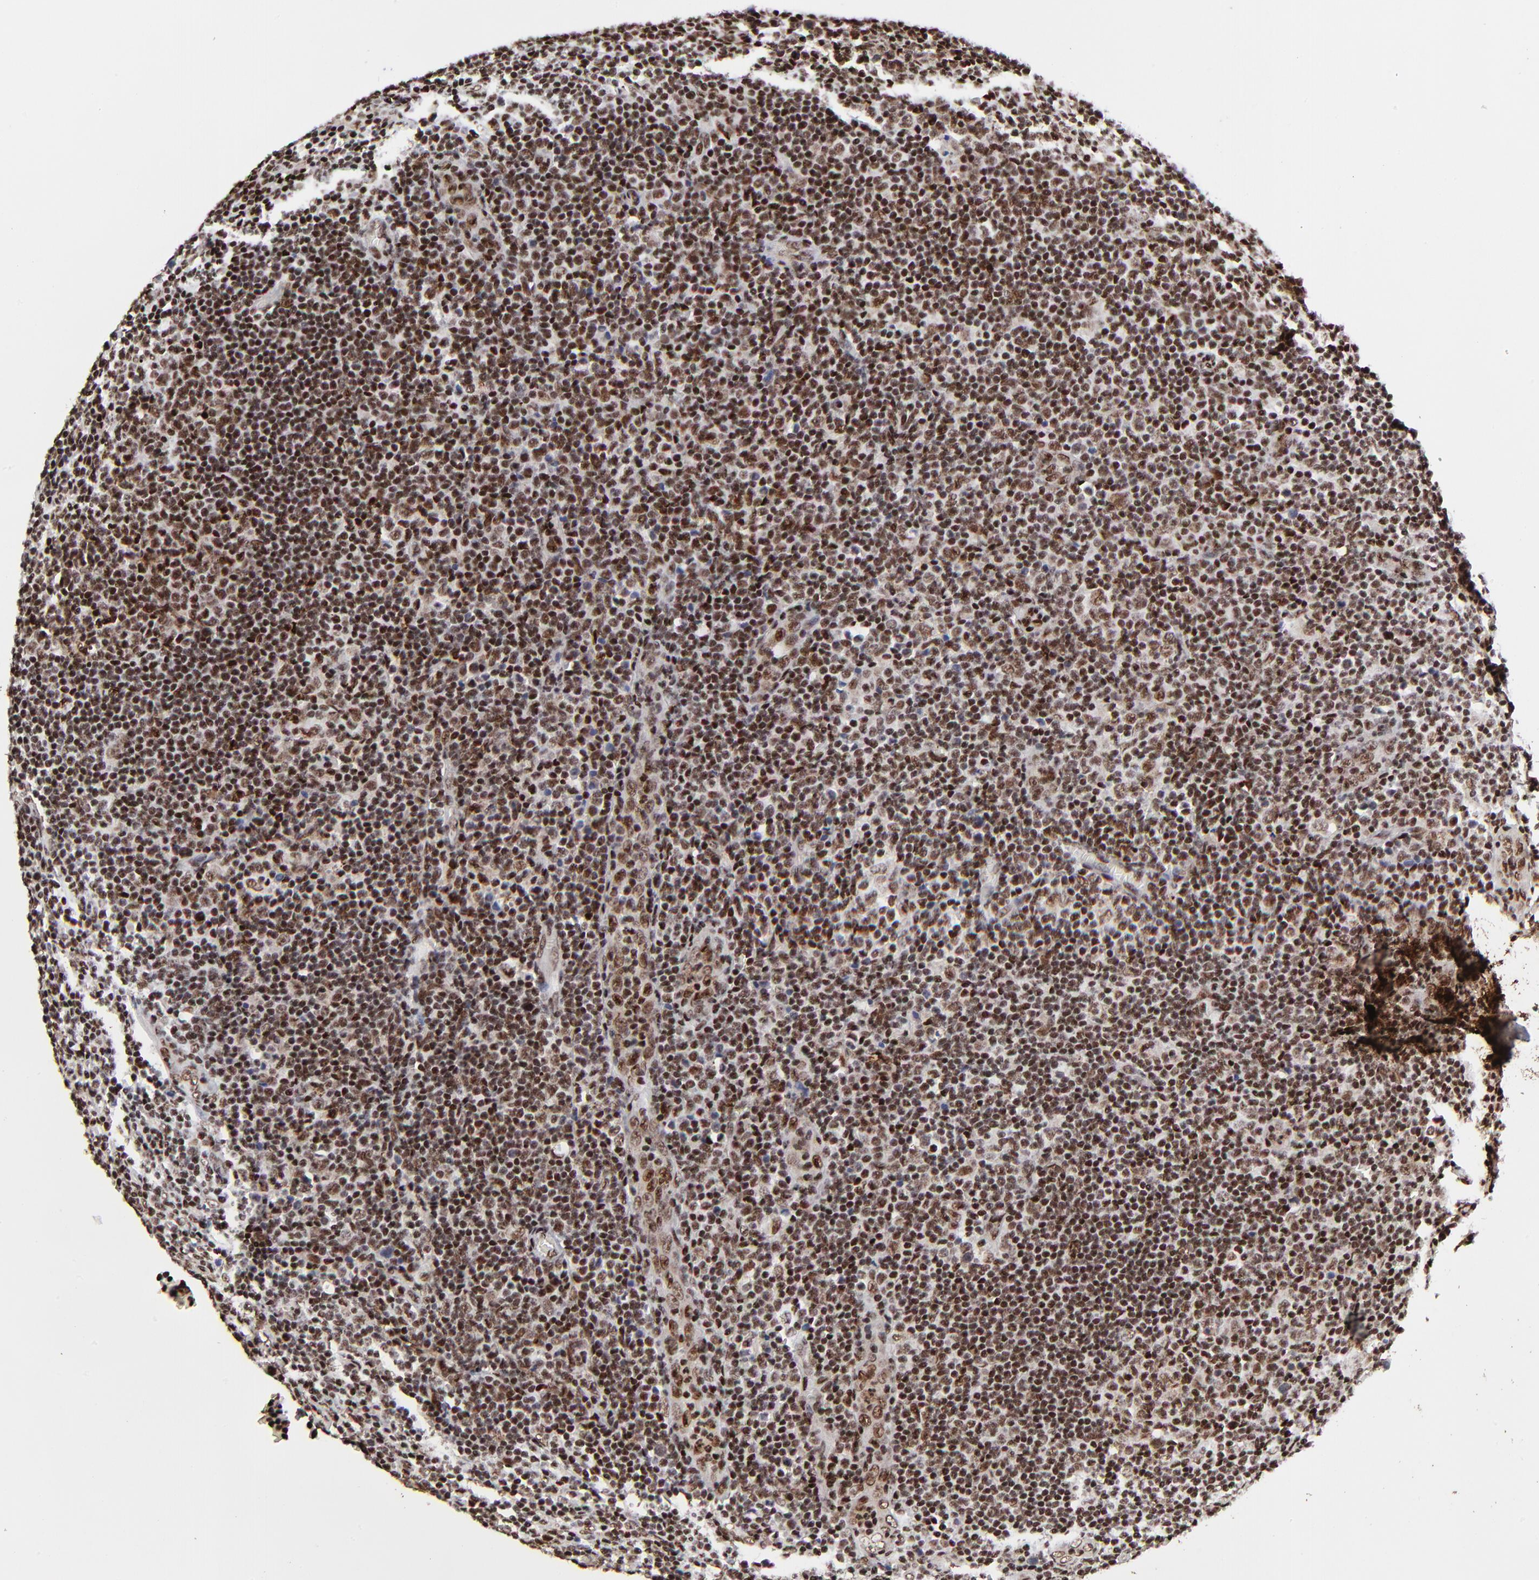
{"staining": {"intensity": "moderate", "quantity": ">75%", "location": "nuclear"}, "tissue": "lymphoma", "cell_type": "Tumor cells", "image_type": "cancer", "snomed": [{"axis": "morphology", "description": "Malignant lymphoma, non-Hodgkin's type, Low grade"}, {"axis": "topography", "description": "Lymph node"}], "caption": "Immunohistochemistry (IHC) (DAB) staining of low-grade malignant lymphoma, non-Hodgkin's type exhibits moderate nuclear protein expression in approximately >75% of tumor cells.", "gene": "RBM22", "patient": {"sex": "male", "age": 74}}